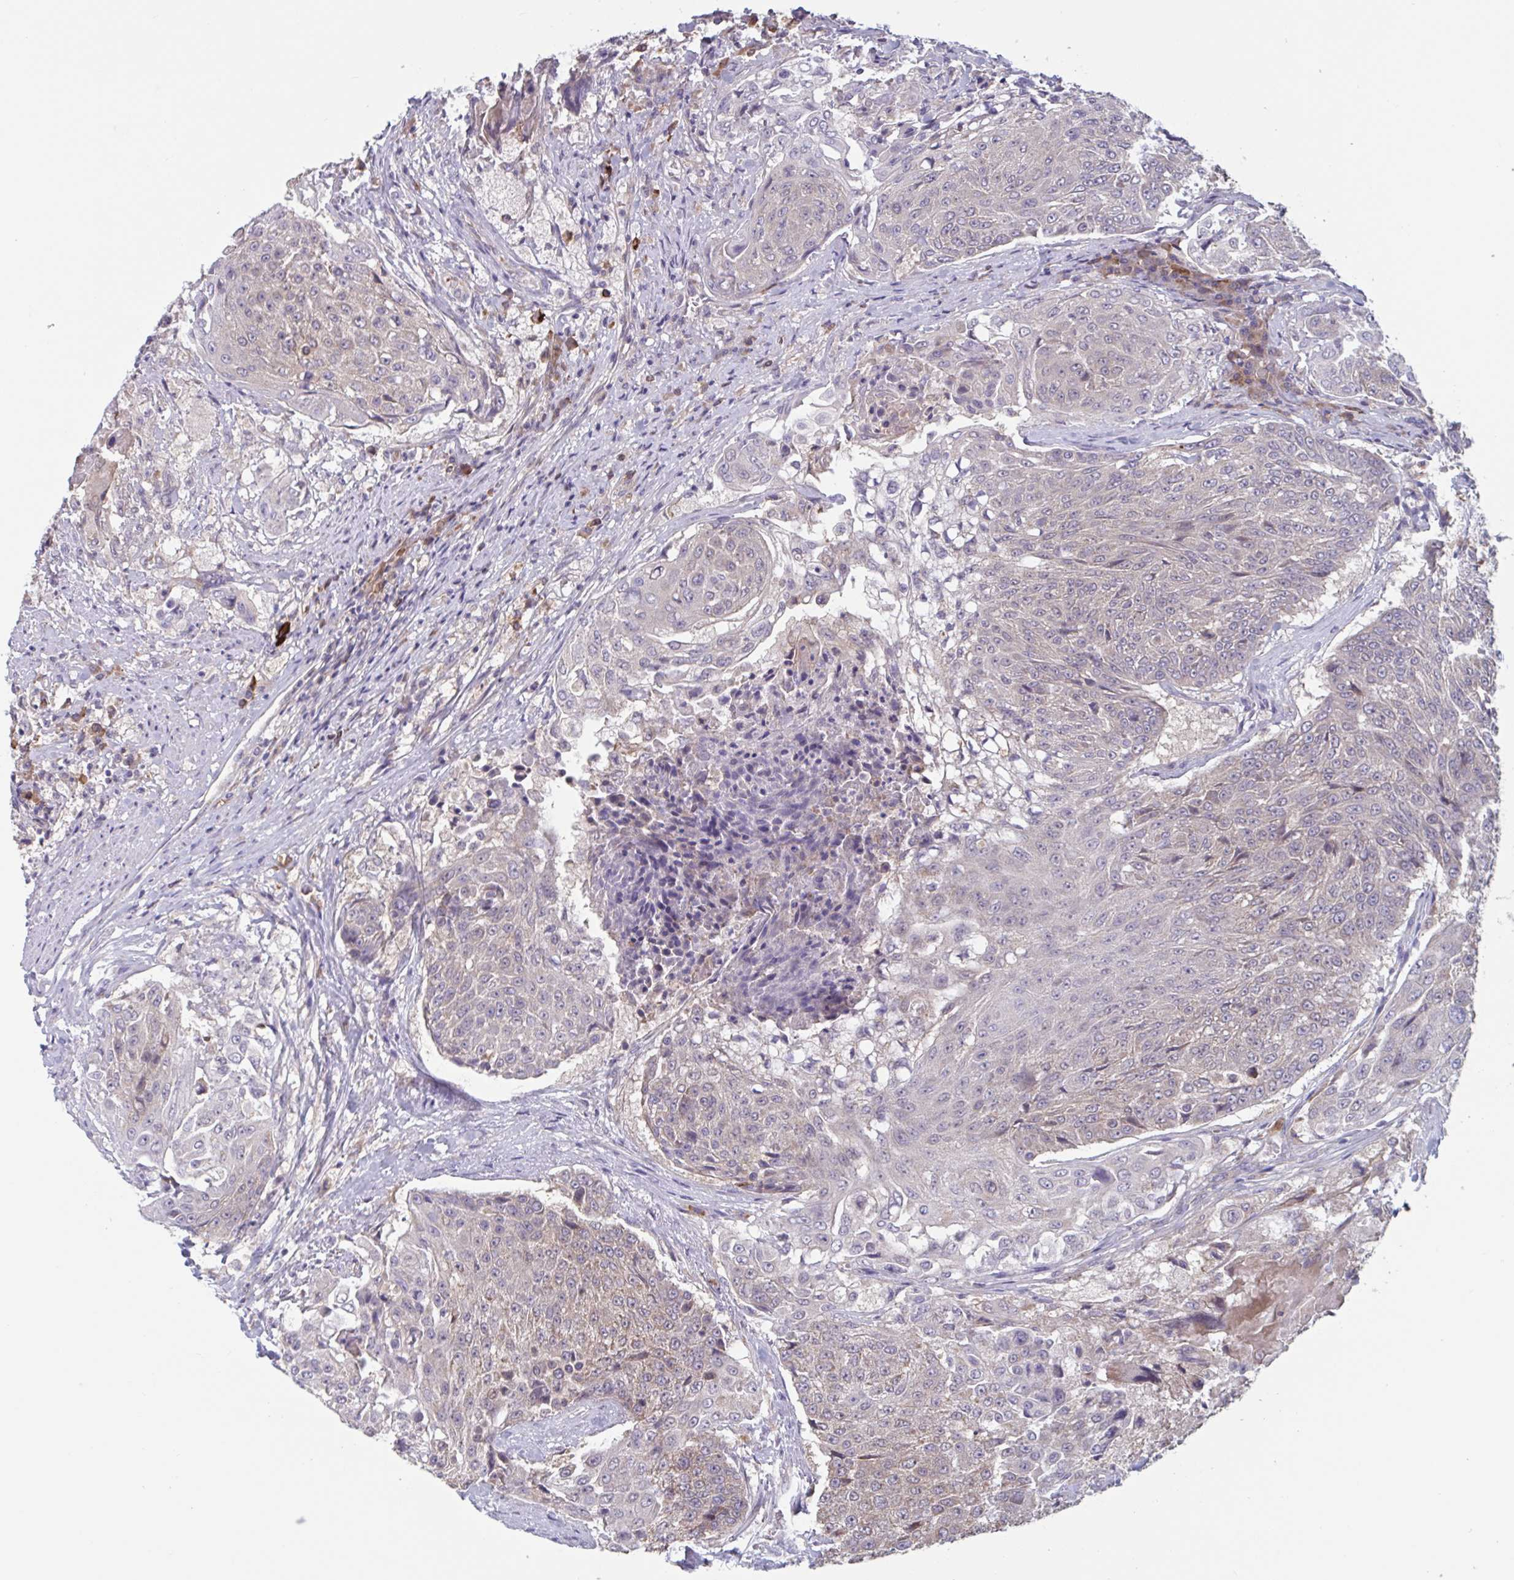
{"staining": {"intensity": "weak", "quantity": "<25%", "location": "cytoplasmic/membranous"}, "tissue": "urothelial cancer", "cell_type": "Tumor cells", "image_type": "cancer", "snomed": [{"axis": "morphology", "description": "Urothelial carcinoma, High grade"}, {"axis": "topography", "description": "Urinary bladder"}], "caption": "DAB immunohistochemical staining of human high-grade urothelial carcinoma demonstrates no significant staining in tumor cells. The staining is performed using DAB brown chromogen with nuclei counter-stained in using hematoxylin.", "gene": "CD1E", "patient": {"sex": "female", "age": 63}}